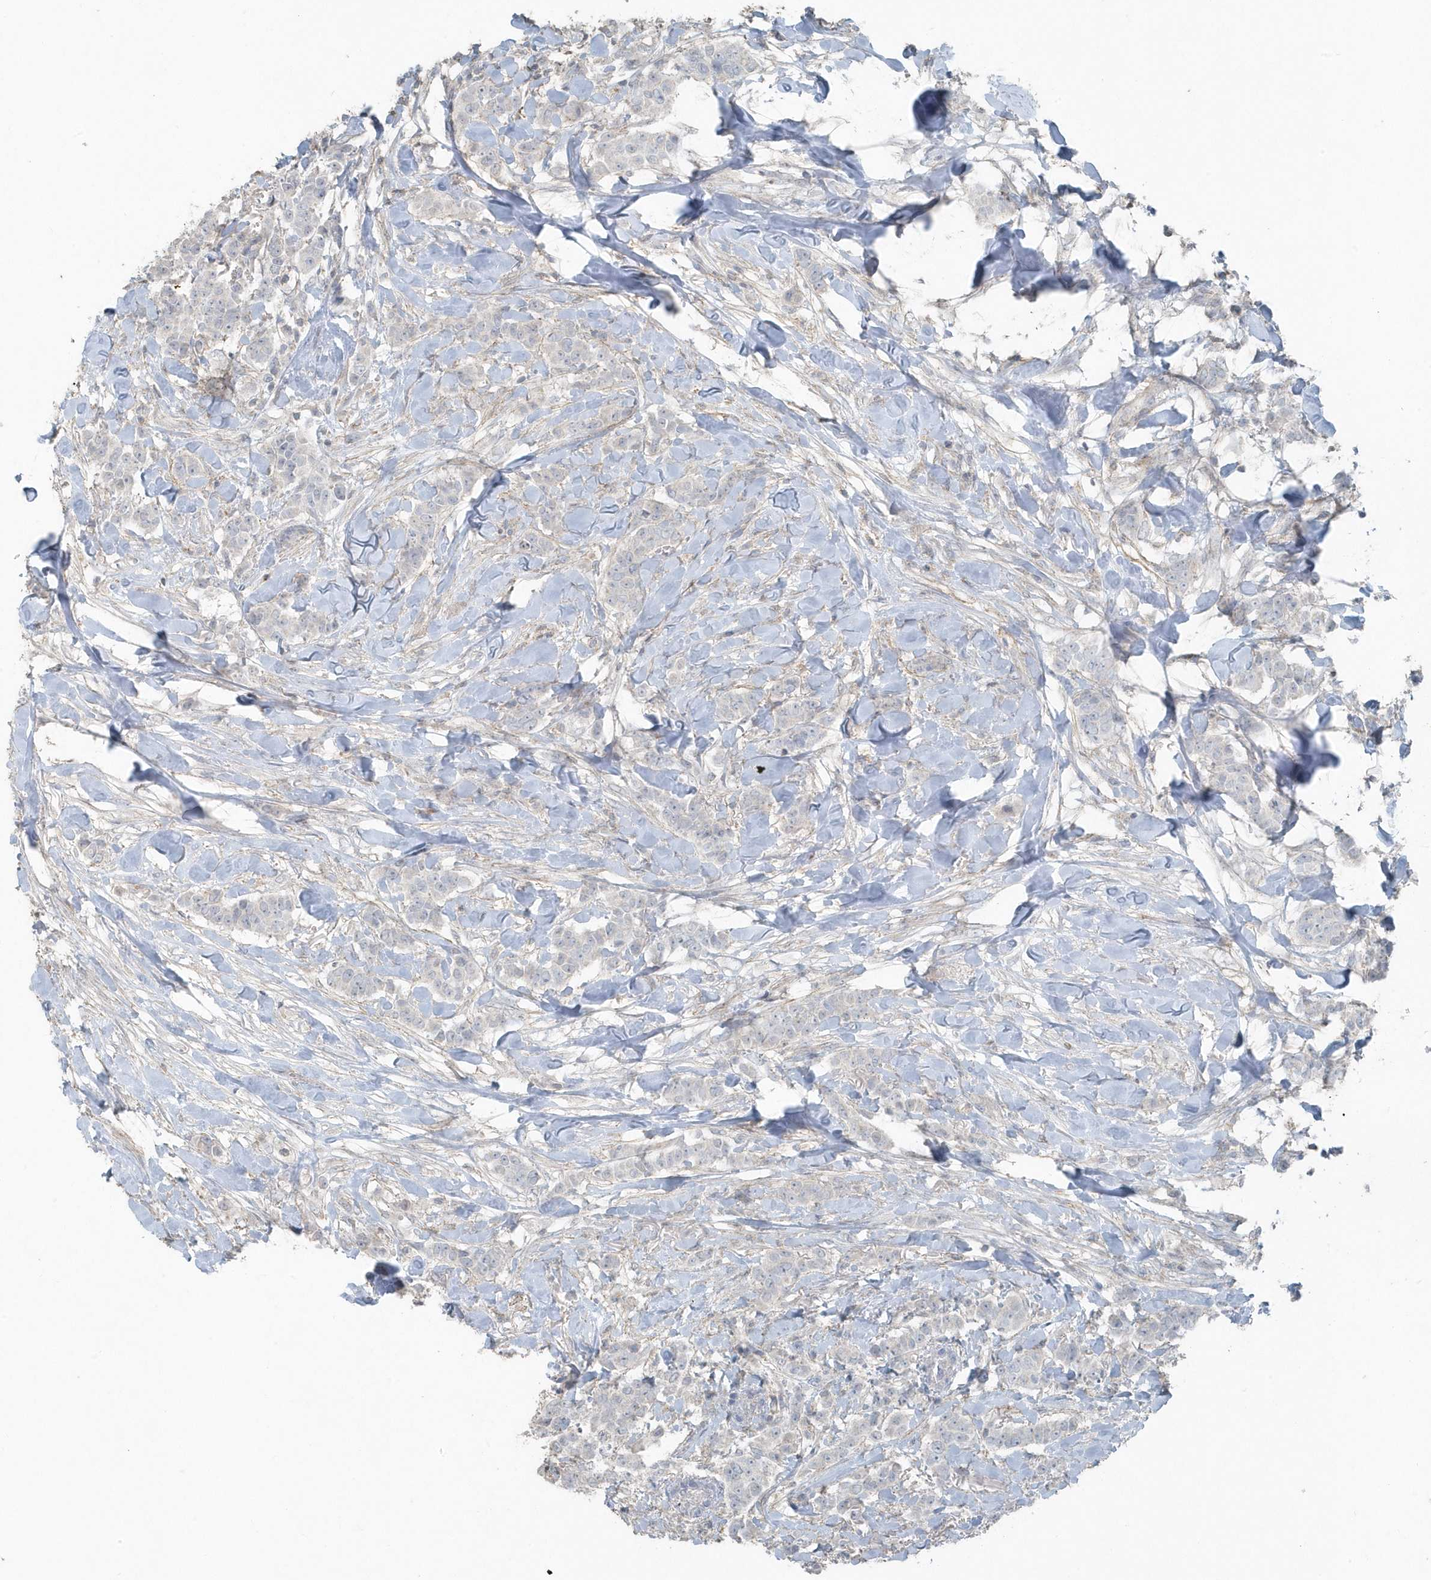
{"staining": {"intensity": "negative", "quantity": "none", "location": "none"}, "tissue": "breast cancer", "cell_type": "Tumor cells", "image_type": "cancer", "snomed": [{"axis": "morphology", "description": "Duct carcinoma"}, {"axis": "topography", "description": "Breast"}], "caption": "Tumor cells are negative for protein expression in human breast invasive ductal carcinoma.", "gene": "ACTC1", "patient": {"sex": "female", "age": 40}}